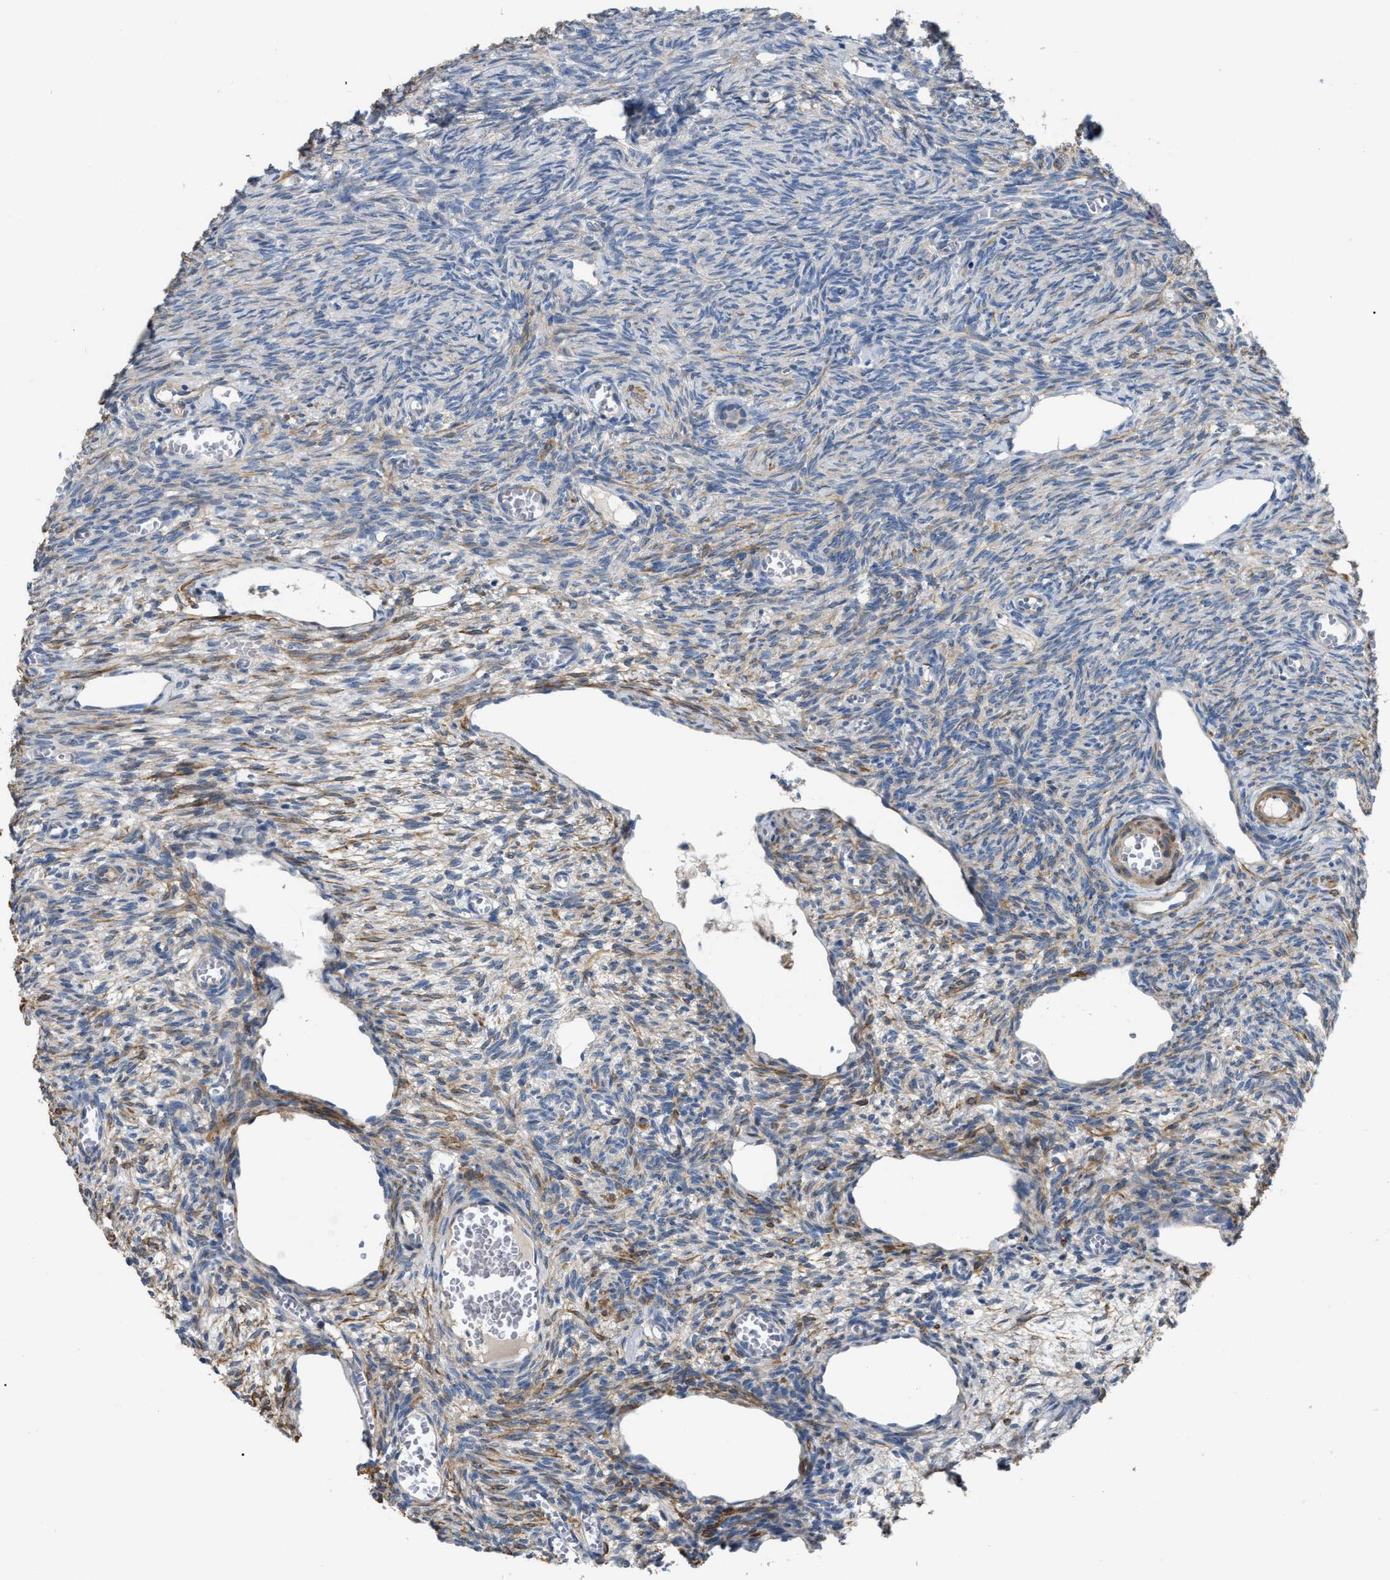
{"staining": {"intensity": "weak", "quantity": ">75%", "location": "cytoplasmic/membranous"}, "tissue": "ovary", "cell_type": "Follicle cells", "image_type": "normal", "snomed": [{"axis": "morphology", "description": "Normal tissue, NOS"}, {"axis": "topography", "description": "Ovary"}], "caption": "The immunohistochemical stain shows weak cytoplasmic/membranous staining in follicle cells of benign ovary.", "gene": "DHX58", "patient": {"sex": "female", "age": 27}}